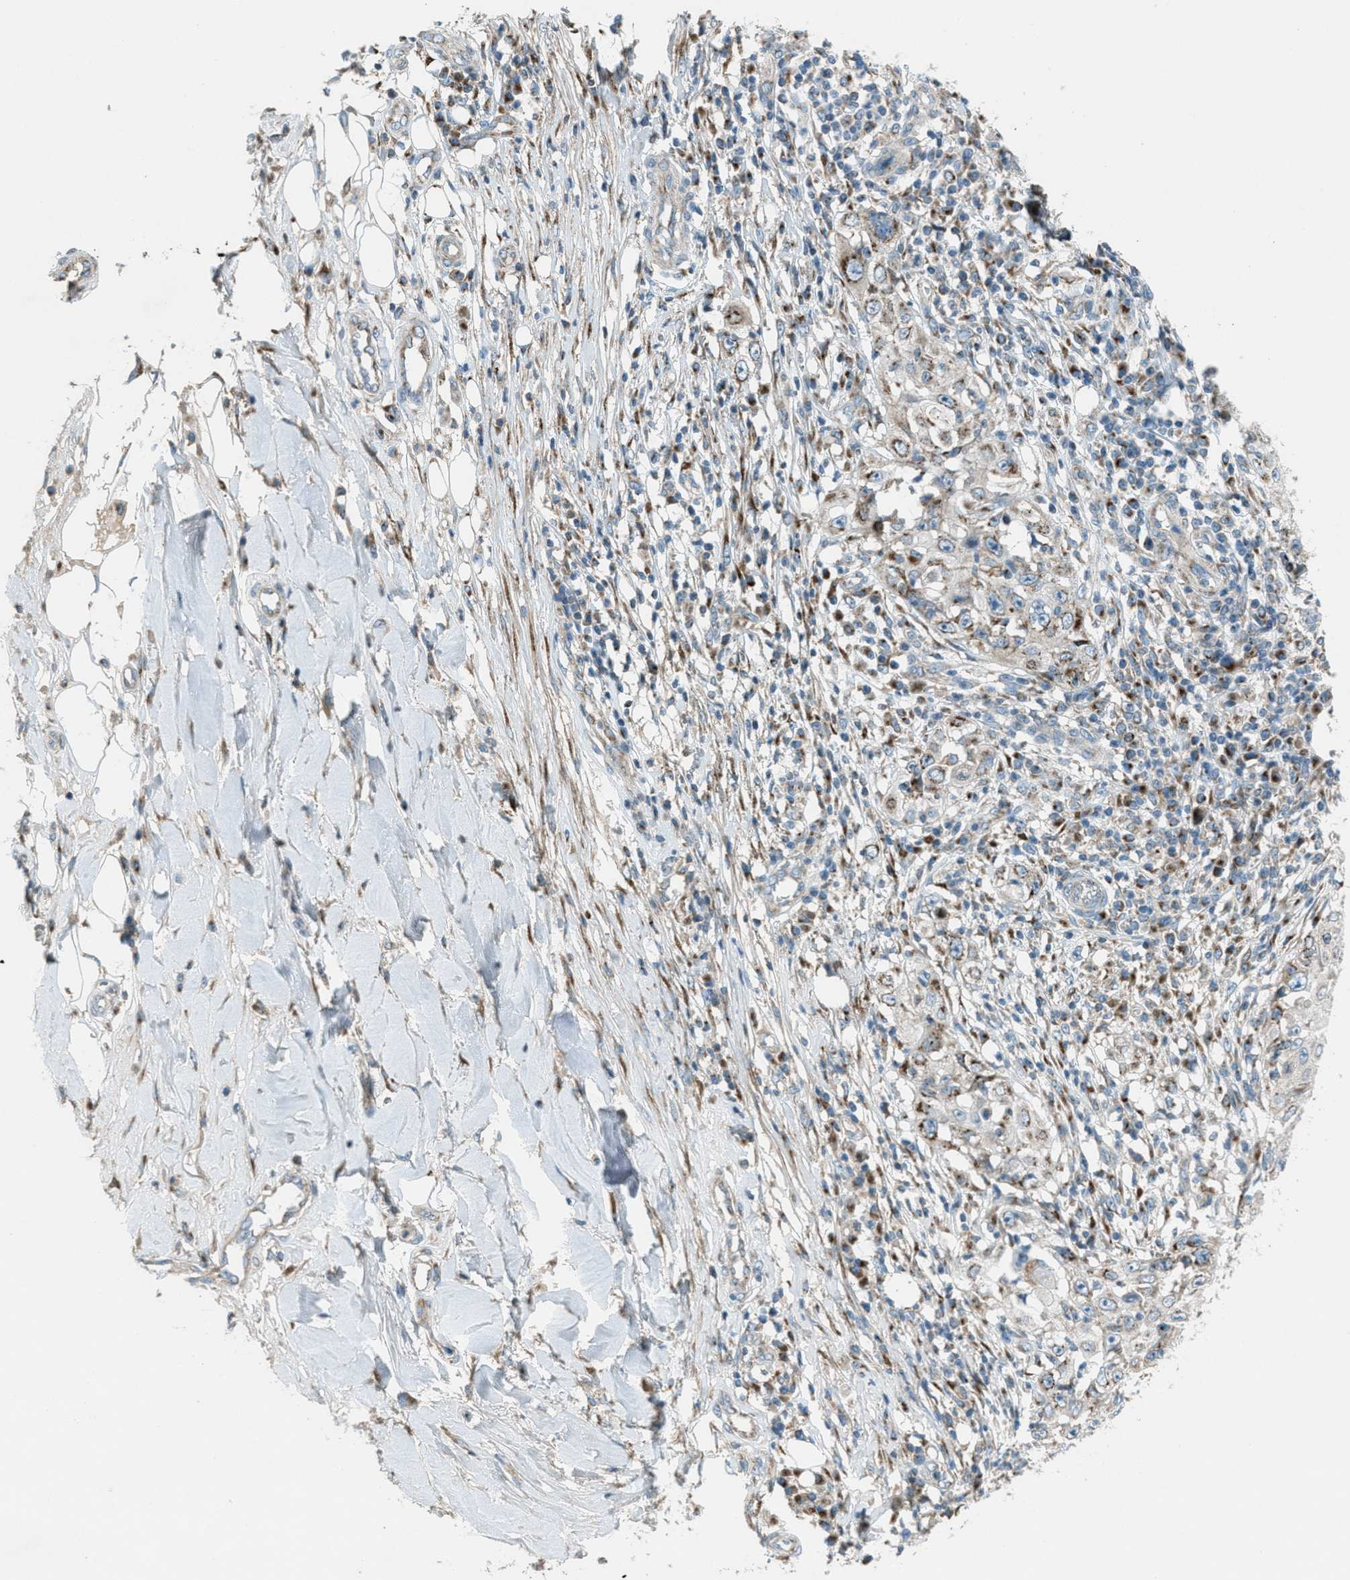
{"staining": {"intensity": "moderate", "quantity": "25%-75%", "location": "cytoplasmic/membranous"}, "tissue": "skin cancer", "cell_type": "Tumor cells", "image_type": "cancer", "snomed": [{"axis": "morphology", "description": "Squamous cell carcinoma, NOS"}, {"axis": "topography", "description": "Skin"}], "caption": "Skin cancer (squamous cell carcinoma) was stained to show a protein in brown. There is medium levels of moderate cytoplasmic/membranous staining in approximately 25%-75% of tumor cells.", "gene": "BCKDK", "patient": {"sex": "male", "age": 86}}